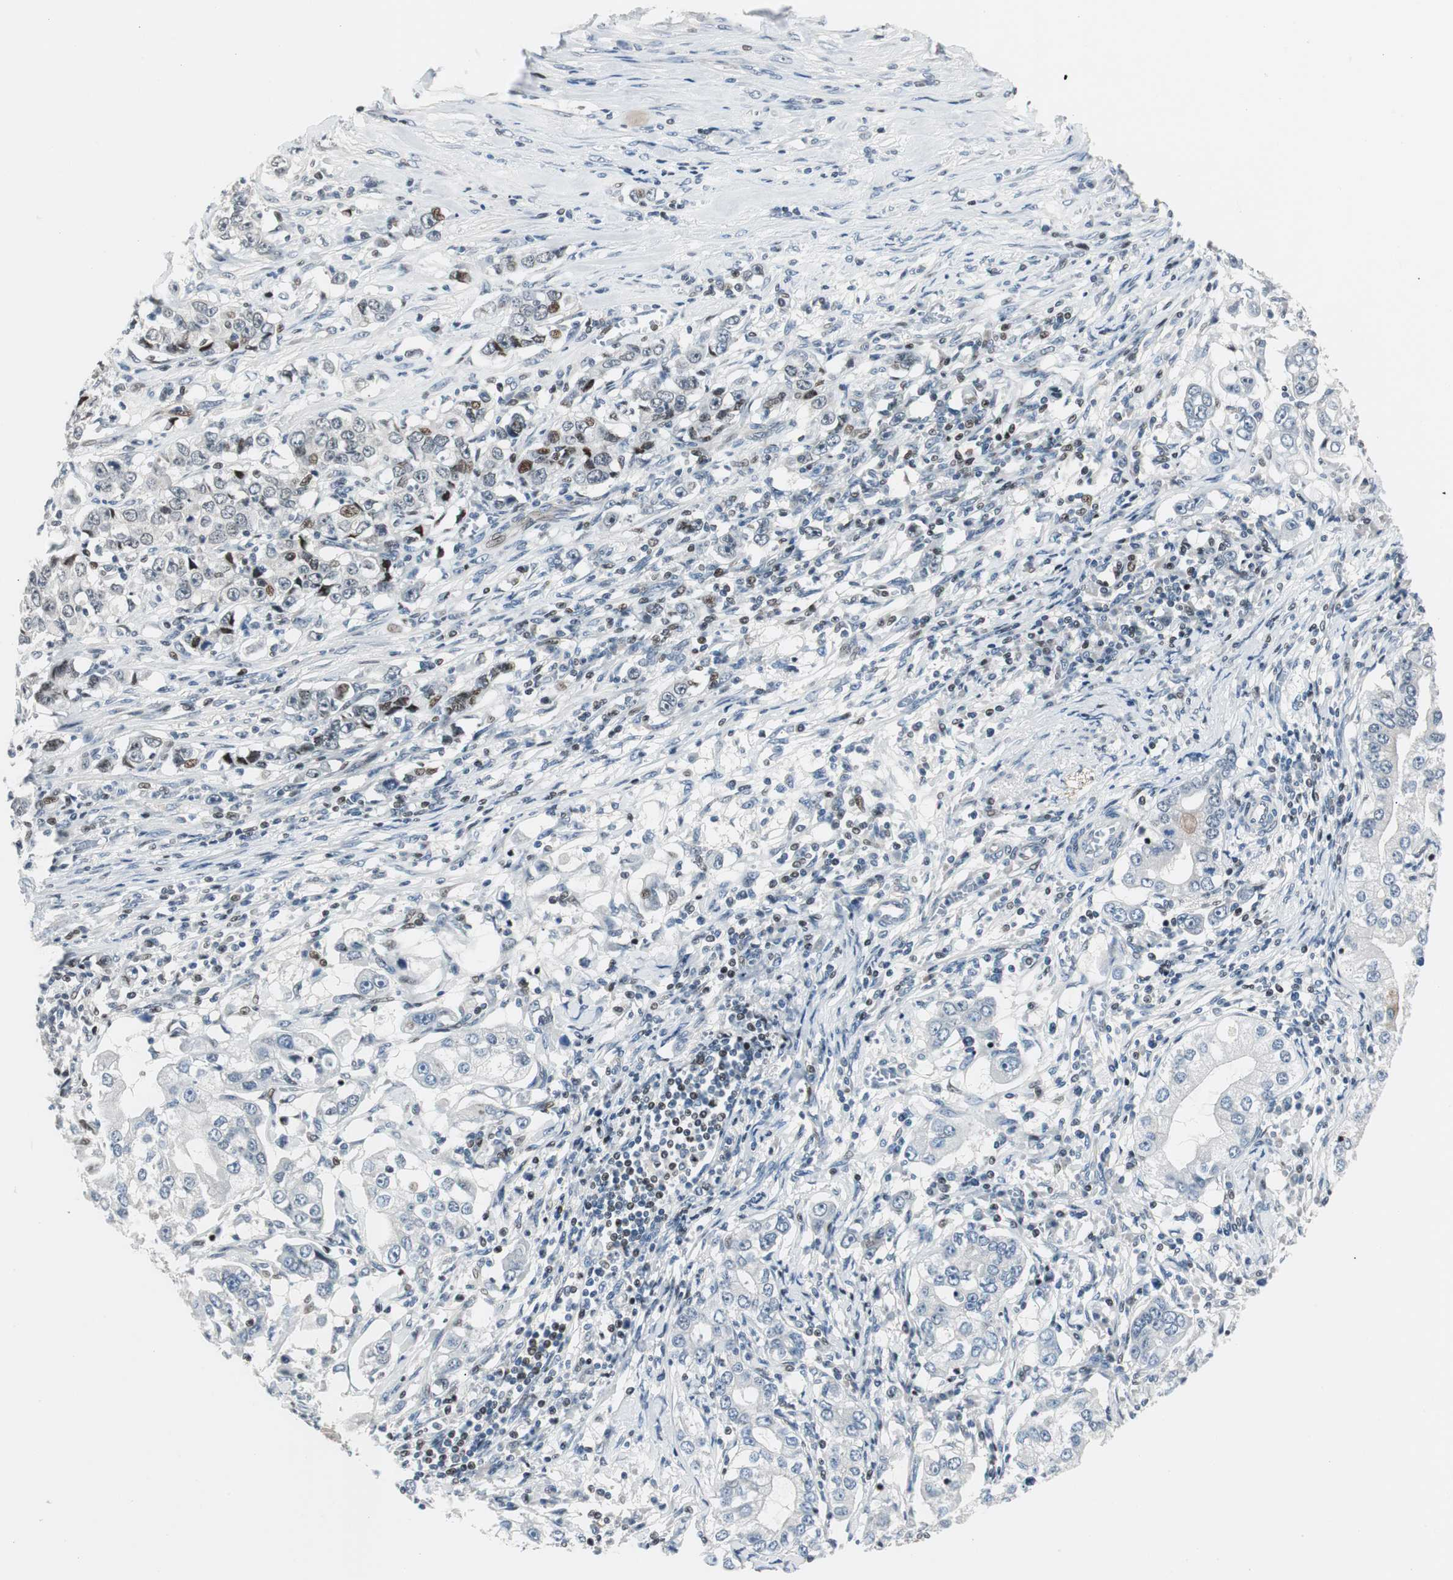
{"staining": {"intensity": "weak", "quantity": "<25%", "location": "nuclear"}, "tissue": "stomach cancer", "cell_type": "Tumor cells", "image_type": "cancer", "snomed": [{"axis": "morphology", "description": "Adenocarcinoma, NOS"}, {"axis": "topography", "description": "Stomach, lower"}], "caption": "Immunohistochemical staining of adenocarcinoma (stomach) reveals no significant expression in tumor cells.", "gene": "RAD1", "patient": {"sex": "female", "age": 72}}